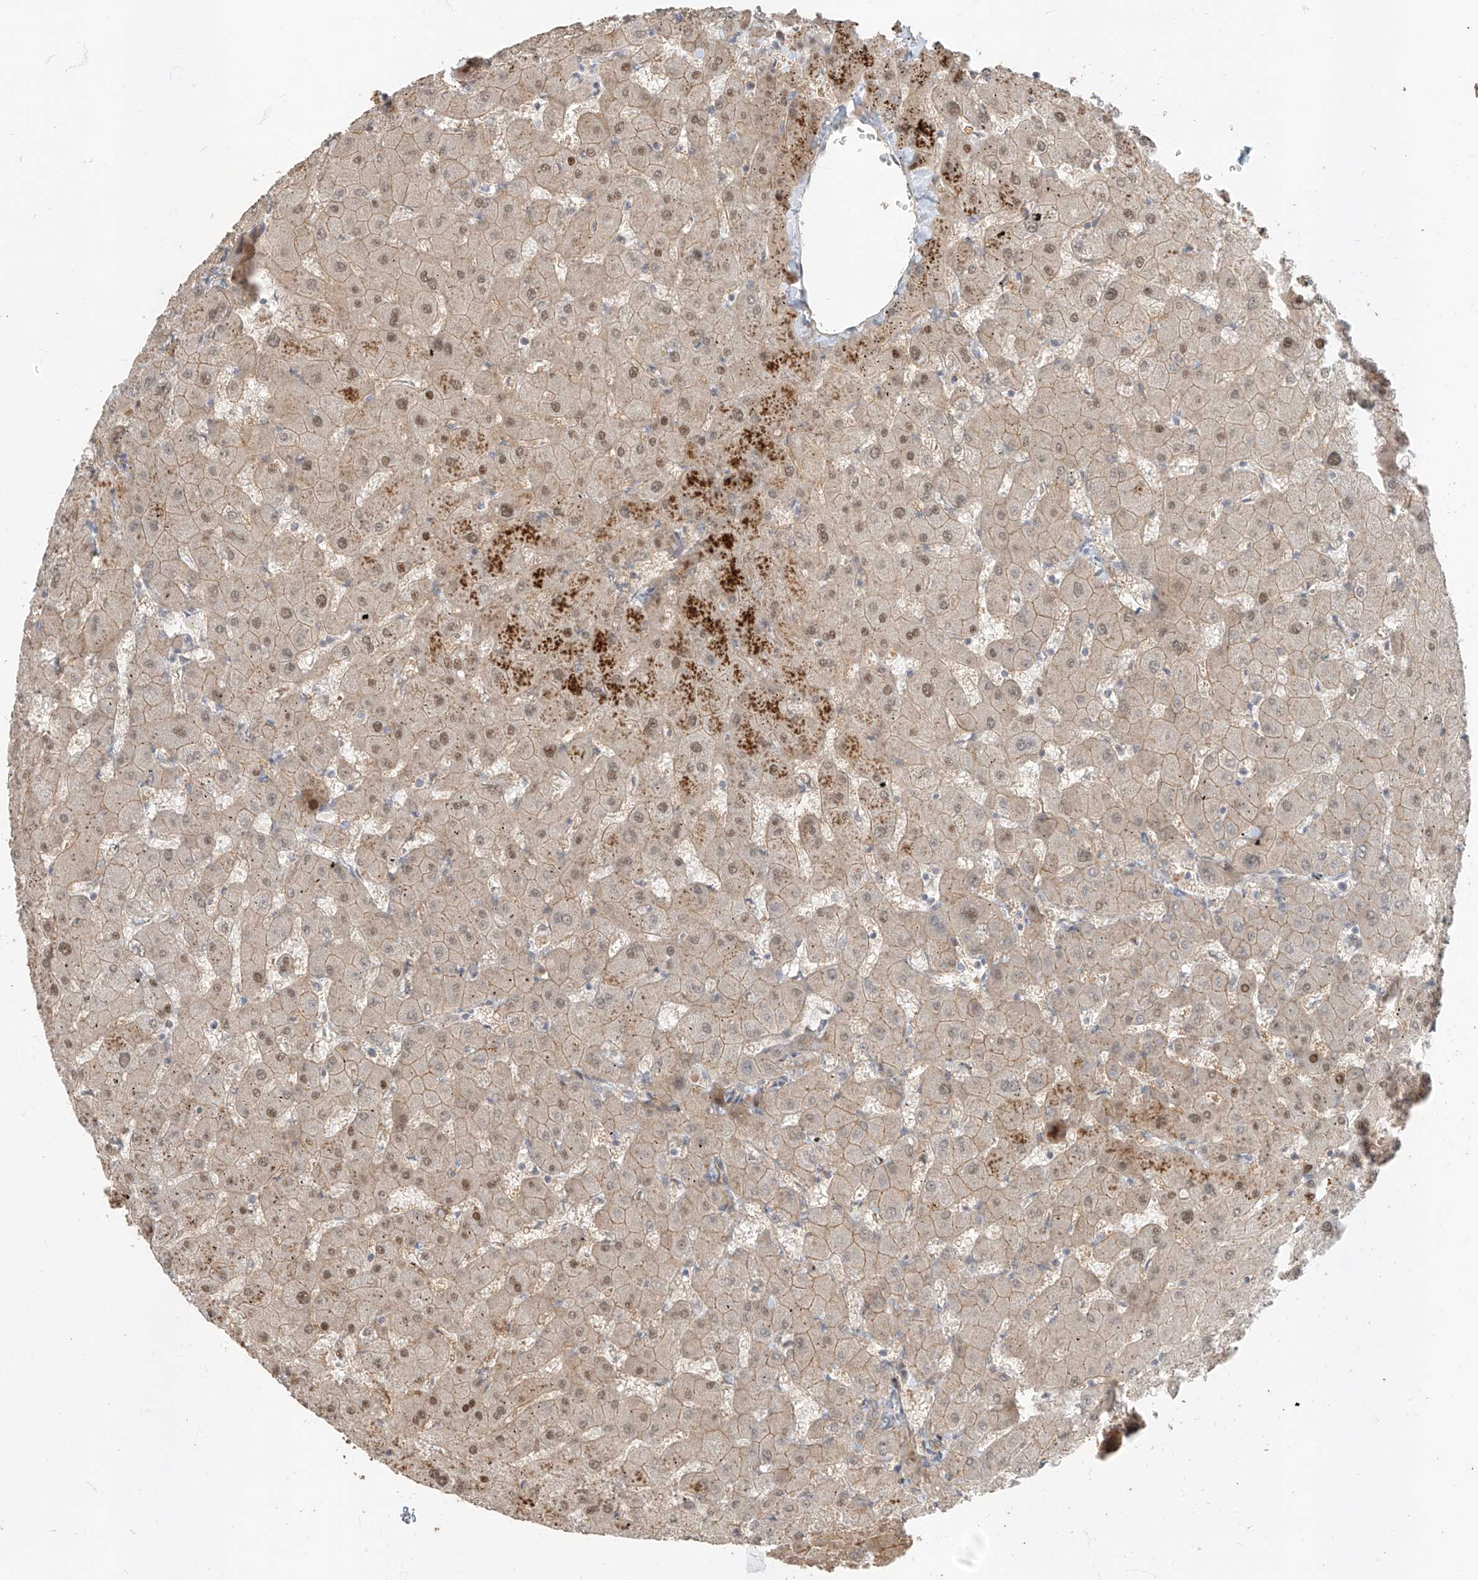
{"staining": {"intensity": "moderate", "quantity": "25%-75%", "location": "cytoplasmic/membranous"}, "tissue": "liver", "cell_type": "Cholangiocytes", "image_type": "normal", "snomed": [{"axis": "morphology", "description": "Normal tissue, NOS"}, {"axis": "topography", "description": "Liver"}], "caption": "A micrograph showing moderate cytoplasmic/membranous positivity in about 25%-75% of cholangiocytes in benign liver, as visualized by brown immunohistochemical staining.", "gene": "EPHX4", "patient": {"sex": "female", "age": 63}}